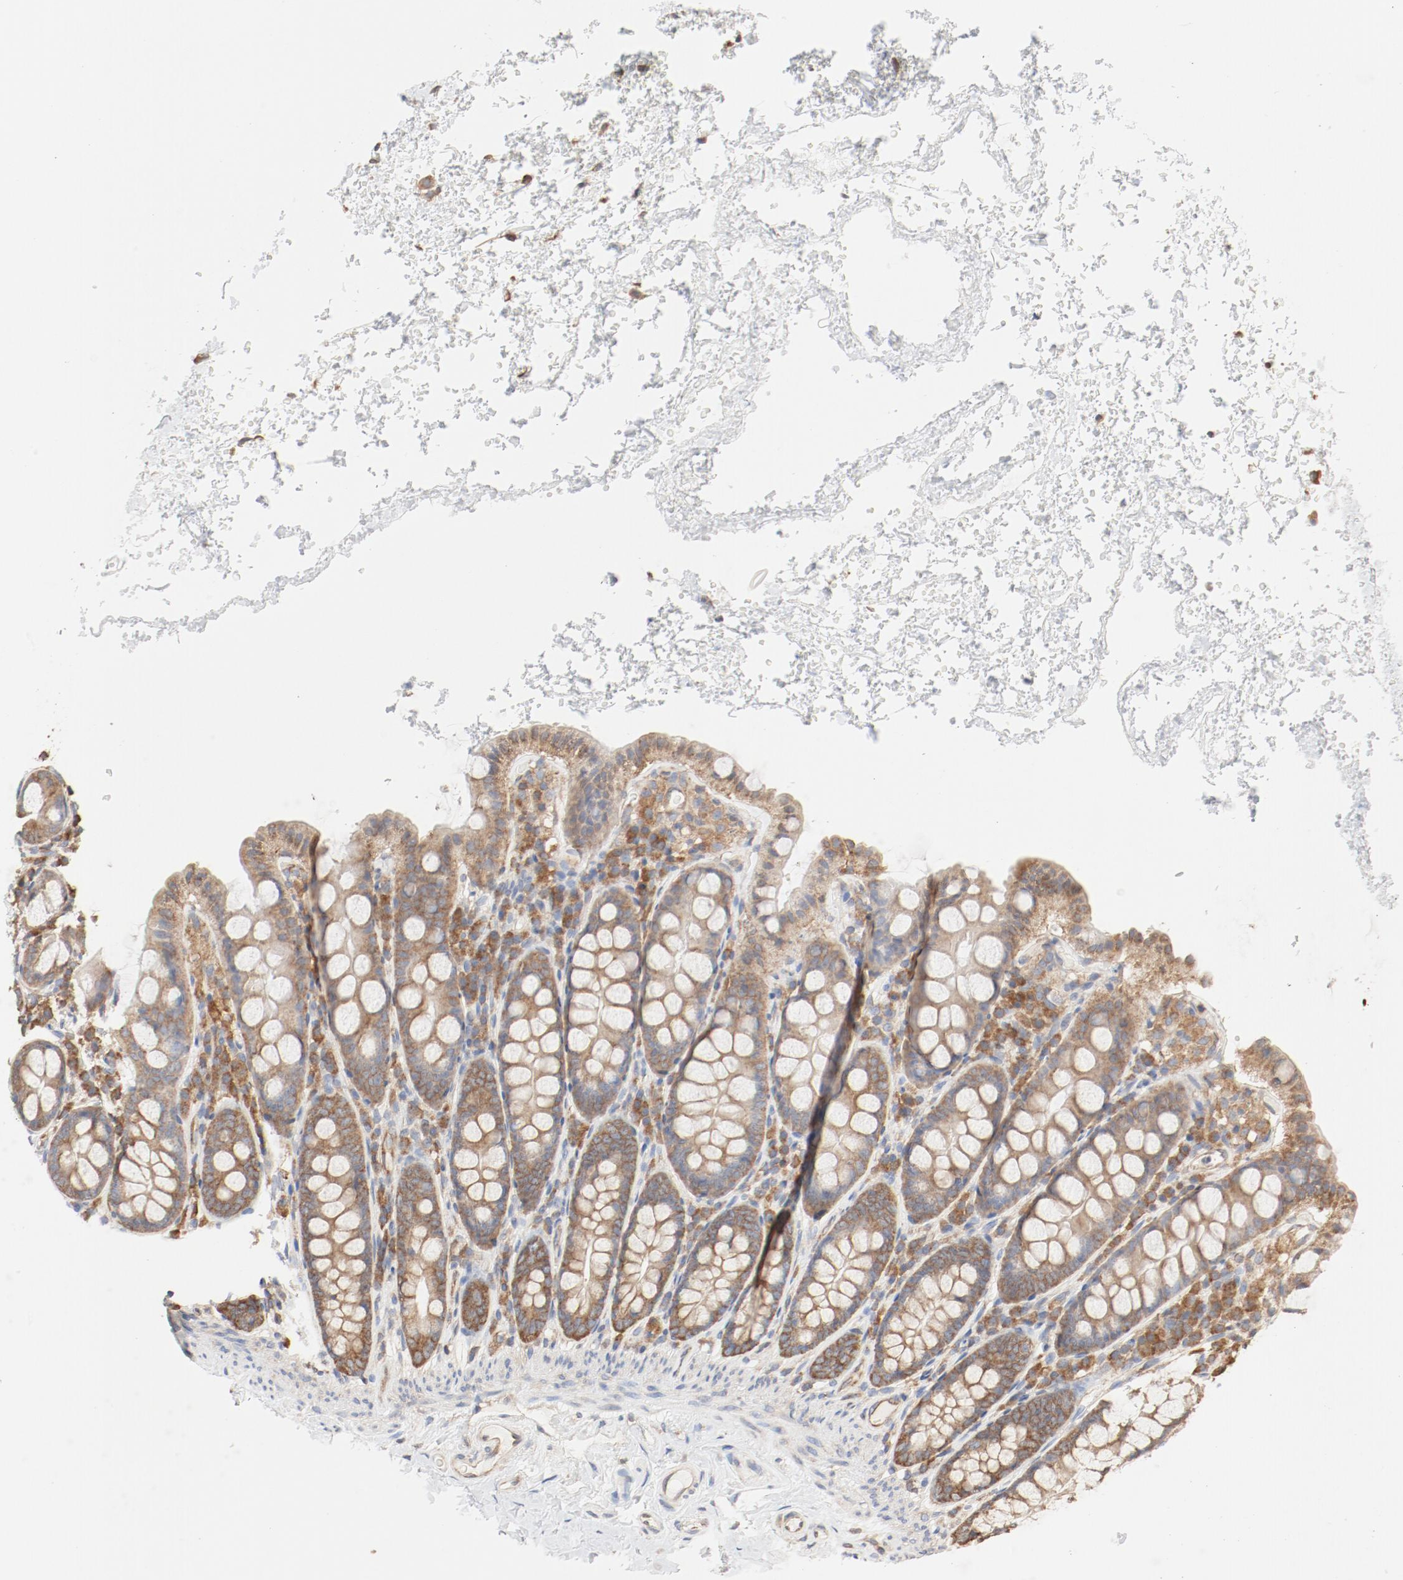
{"staining": {"intensity": "moderate", "quantity": ">75%", "location": "cytoplasmic/membranous"}, "tissue": "colon", "cell_type": "Endothelial cells", "image_type": "normal", "snomed": [{"axis": "morphology", "description": "Normal tissue, NOS"}, {"axis": "topography", "description": "Colon"}], "caption": "Protein analysis of benign colon shows moderate cytoplasmic/membranous expression in approximately >75% of endothelial cells.", "gene": "RPS6", "patient": {"sex": "female", "age": 61}}